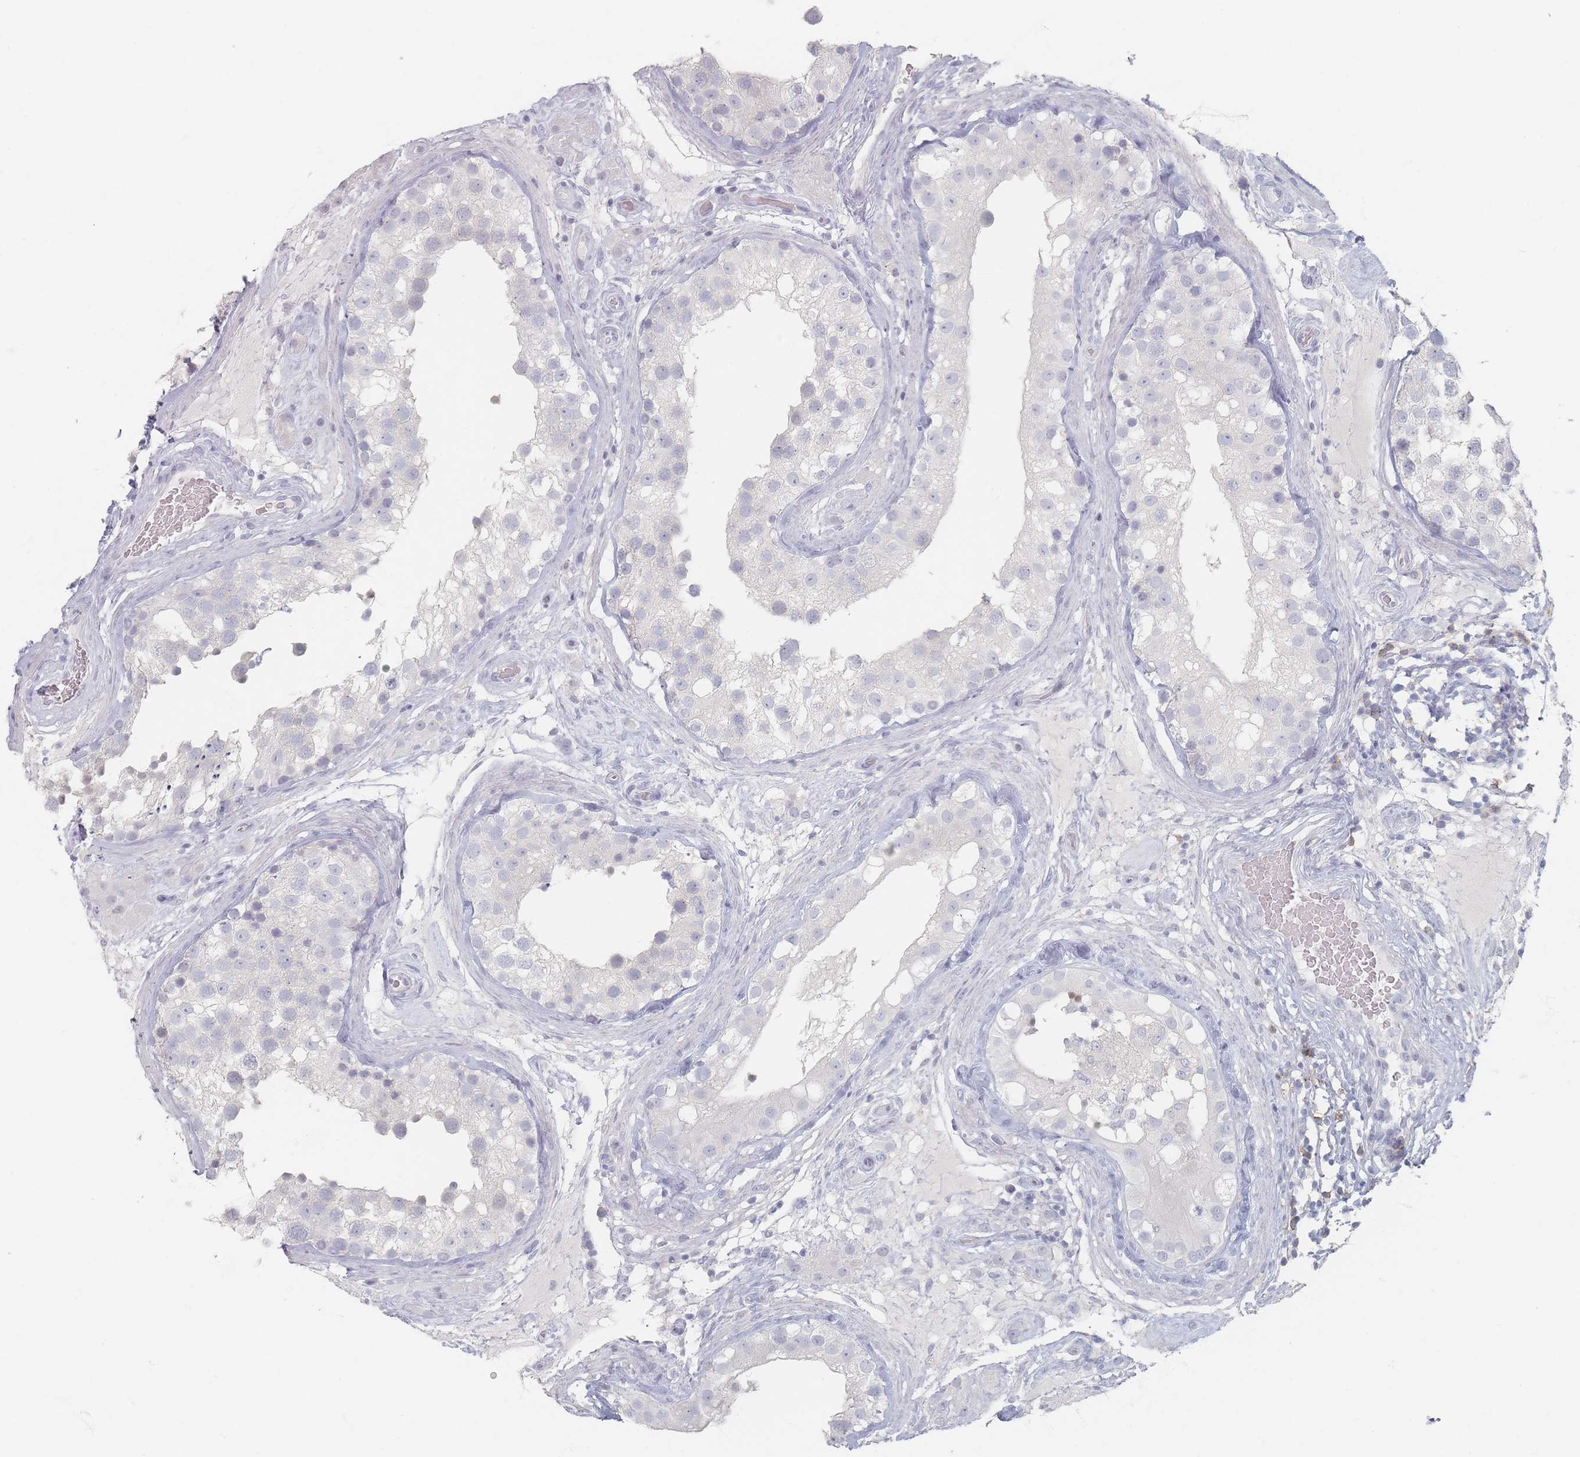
{"staining": {"intensity": "negative", "quantity": "none", "location": "none"}, "tissue": "testis", "cell_type": "Cells in seminiferous ducts", "image_type": "normal", "snomed": [{"axis": "morphology", "description": "Normal tissue, NOS"}, {"axis": "topography", "description": "Testis"}], "caption": "This image is of benign testis stained with immunohistochemistry (IHC) to label a protein in brown with the nuclei are counter-stained blue. There is no positivity in cells in seminiferous ducts.", "gene": "CD37", "patient": {"sex": "male", "age": 46}}